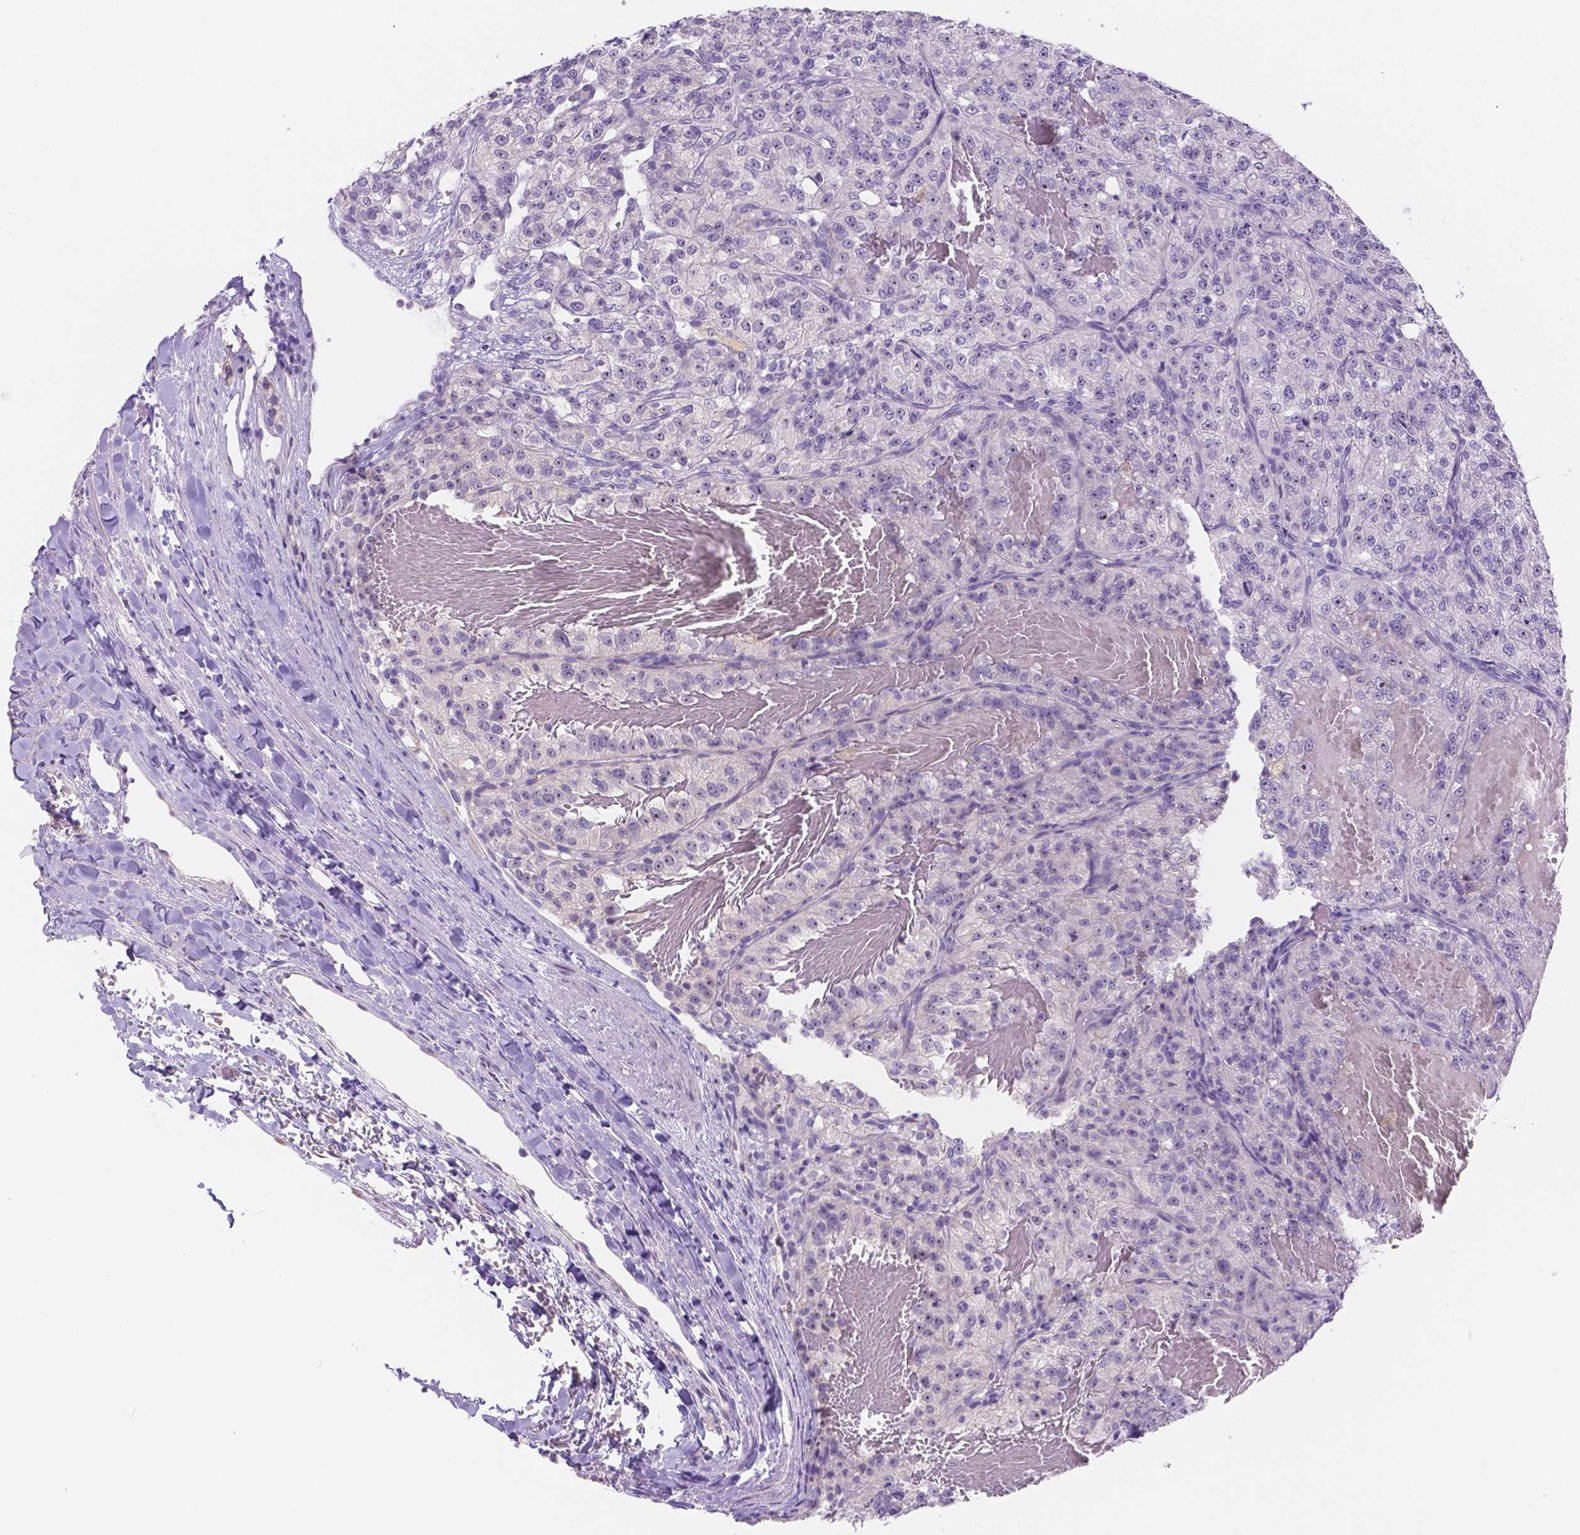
{"staining": {"intensity": "negative", "quantity": "none", "location": "none"}, "tissue": "renal cancer", "cell_type": "Tumor cells", "image_type": "cancer", "snomed": [{"axis": "morphology", "description": "Adenocarcinoma, NOS"}, {"axis": "topography", "description": "Kidney"}], "caption": "Renal cancer (adenocarcinoma) was stained to show a protein in brown. There is no significant expression in tumor cells.", "gene": "CD96", "patient": {"sex": "female", "age": 63}}